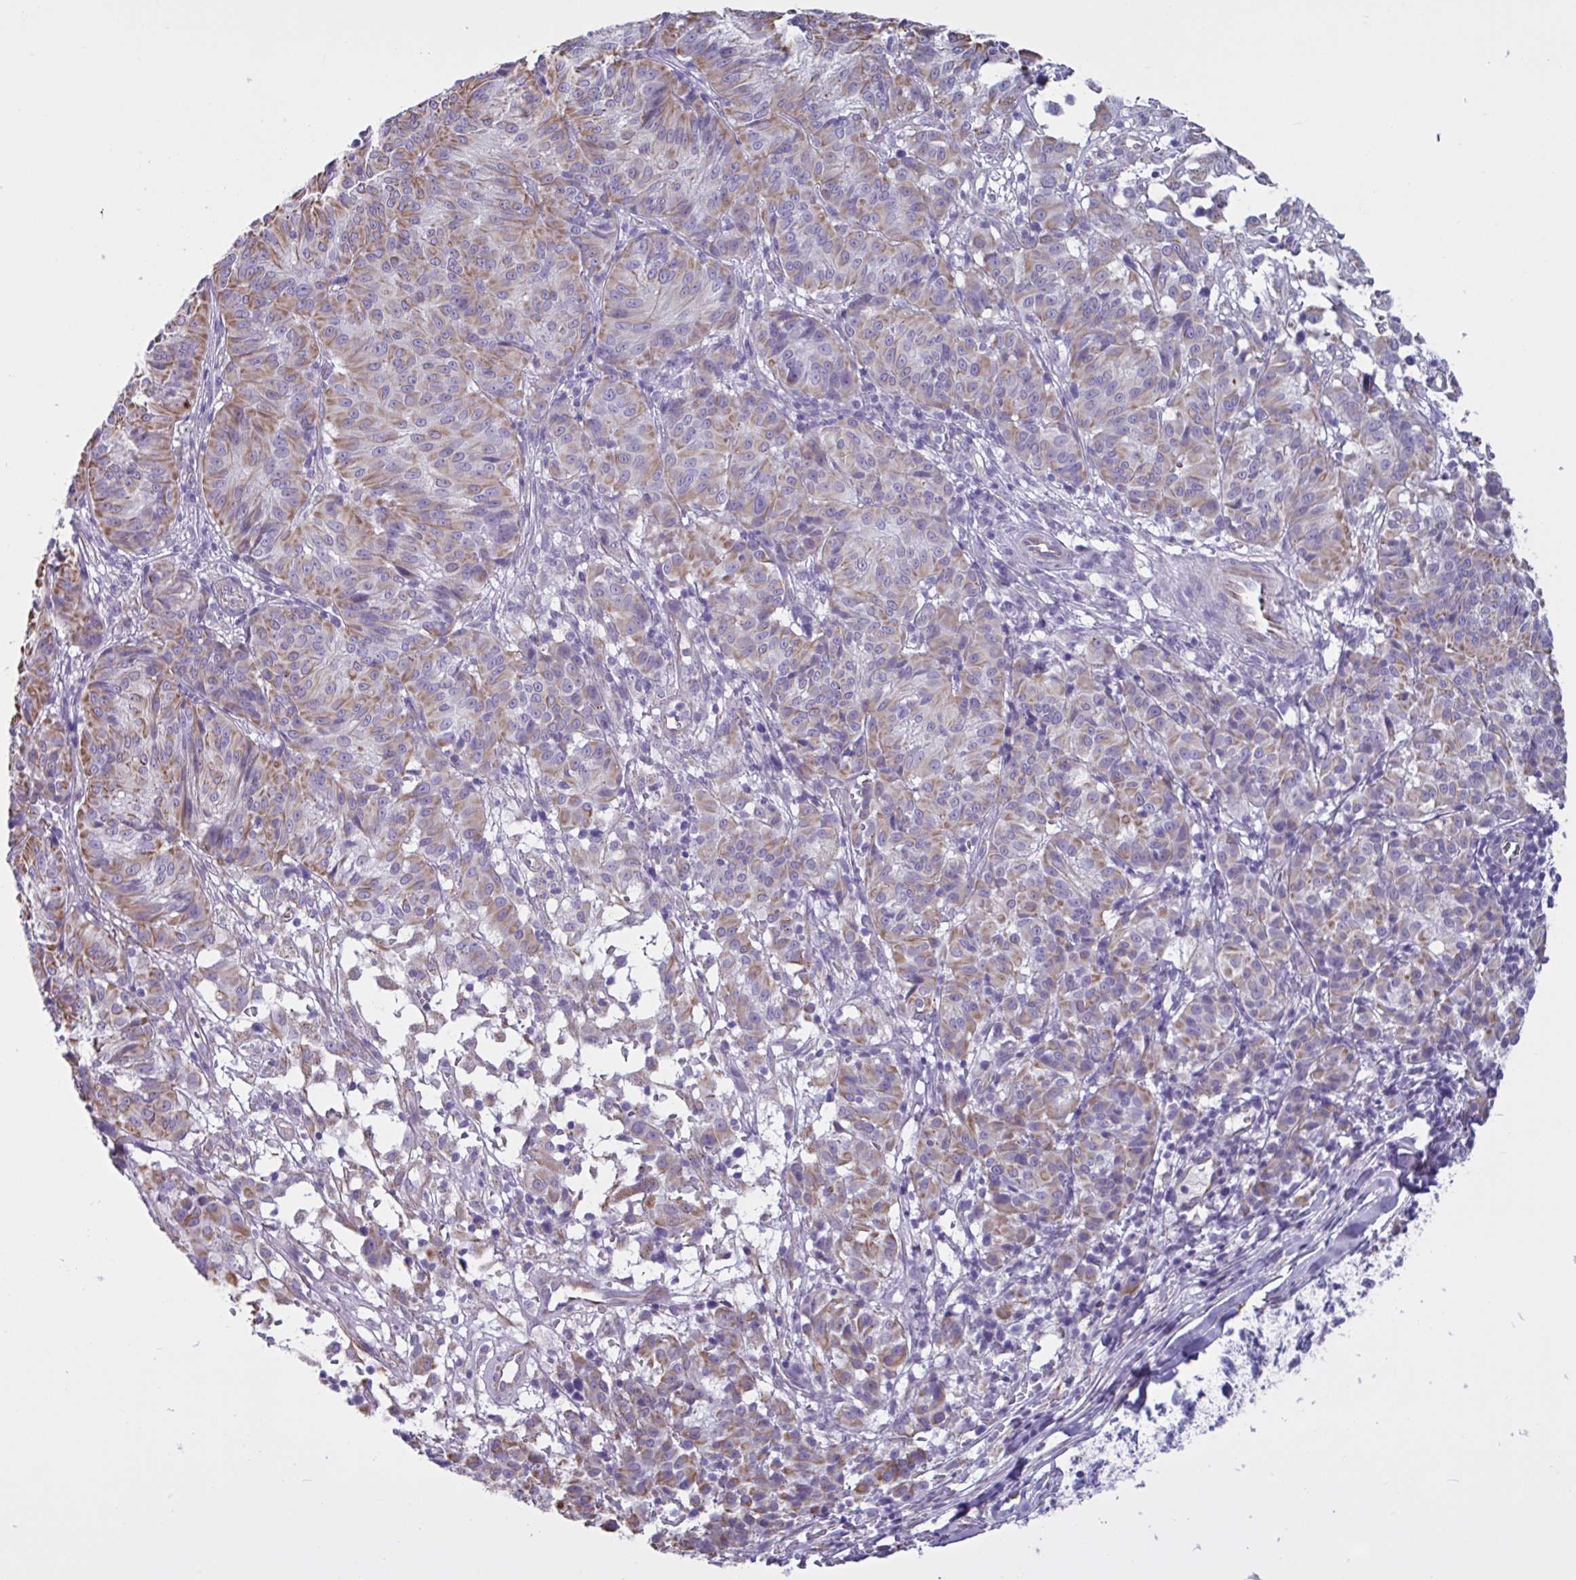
{"staining": {"intensity": "moderate", "quantity": ">75%", "location": "cytoplasmic/membranous"}, "tissue": "melanoma", "cell_type": "Tumor cells", "image_type": "cancer", "snomed": [{"axis": "morphology", "description": "Malignant melanoma, NOS"}, {"axis": "topography", "description": "Skin"}], "caption": "DAB (3,3'-diaminobenzidine) immunohistochemical staining of malignant melanoma shows moderate cytoplasmic/membranous protein expression in approximately >75% of tumor cells.", "gene": "TMEM86B", "patient": {"sex": "female", "age": 72}}